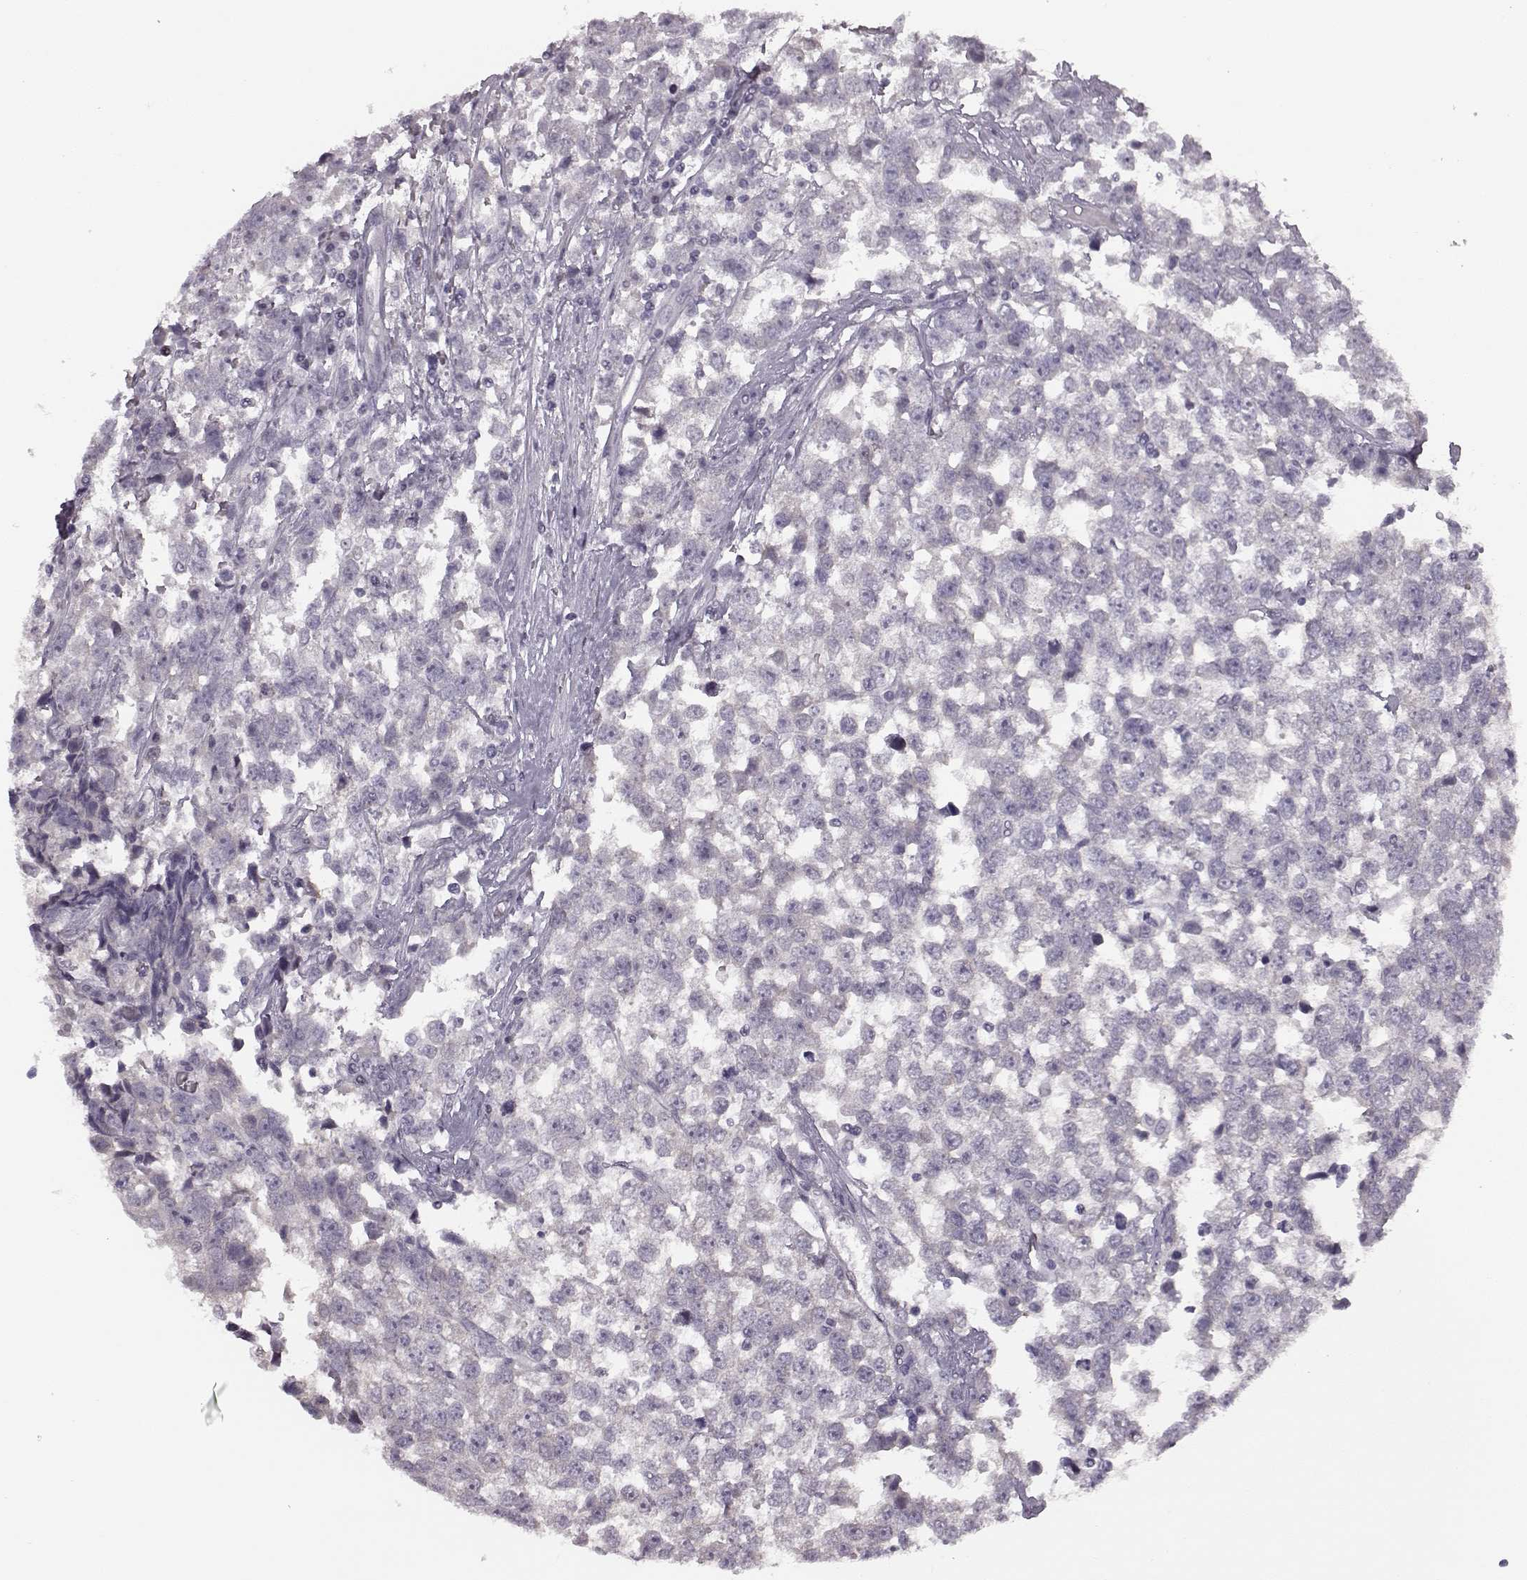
{"staining": {"intensity": "negative", "quantity": "none", "location": "none"}, "tissue": "testis cancer", "cell_type": "Tumor cells", "image_type": "cancer", "snomed": [{"axis": "morphology", "description": "Seminoma, NOS"}, {"axis": "topography", "description": "Testis"}], "caption": "Immunohistochemistry (IHC) image of testis seminoma stained for a protein (brown), which reveals no staining in tumor cells.", "gene": "SEMG2", "patient": {"sex": "male", "age": 34}}